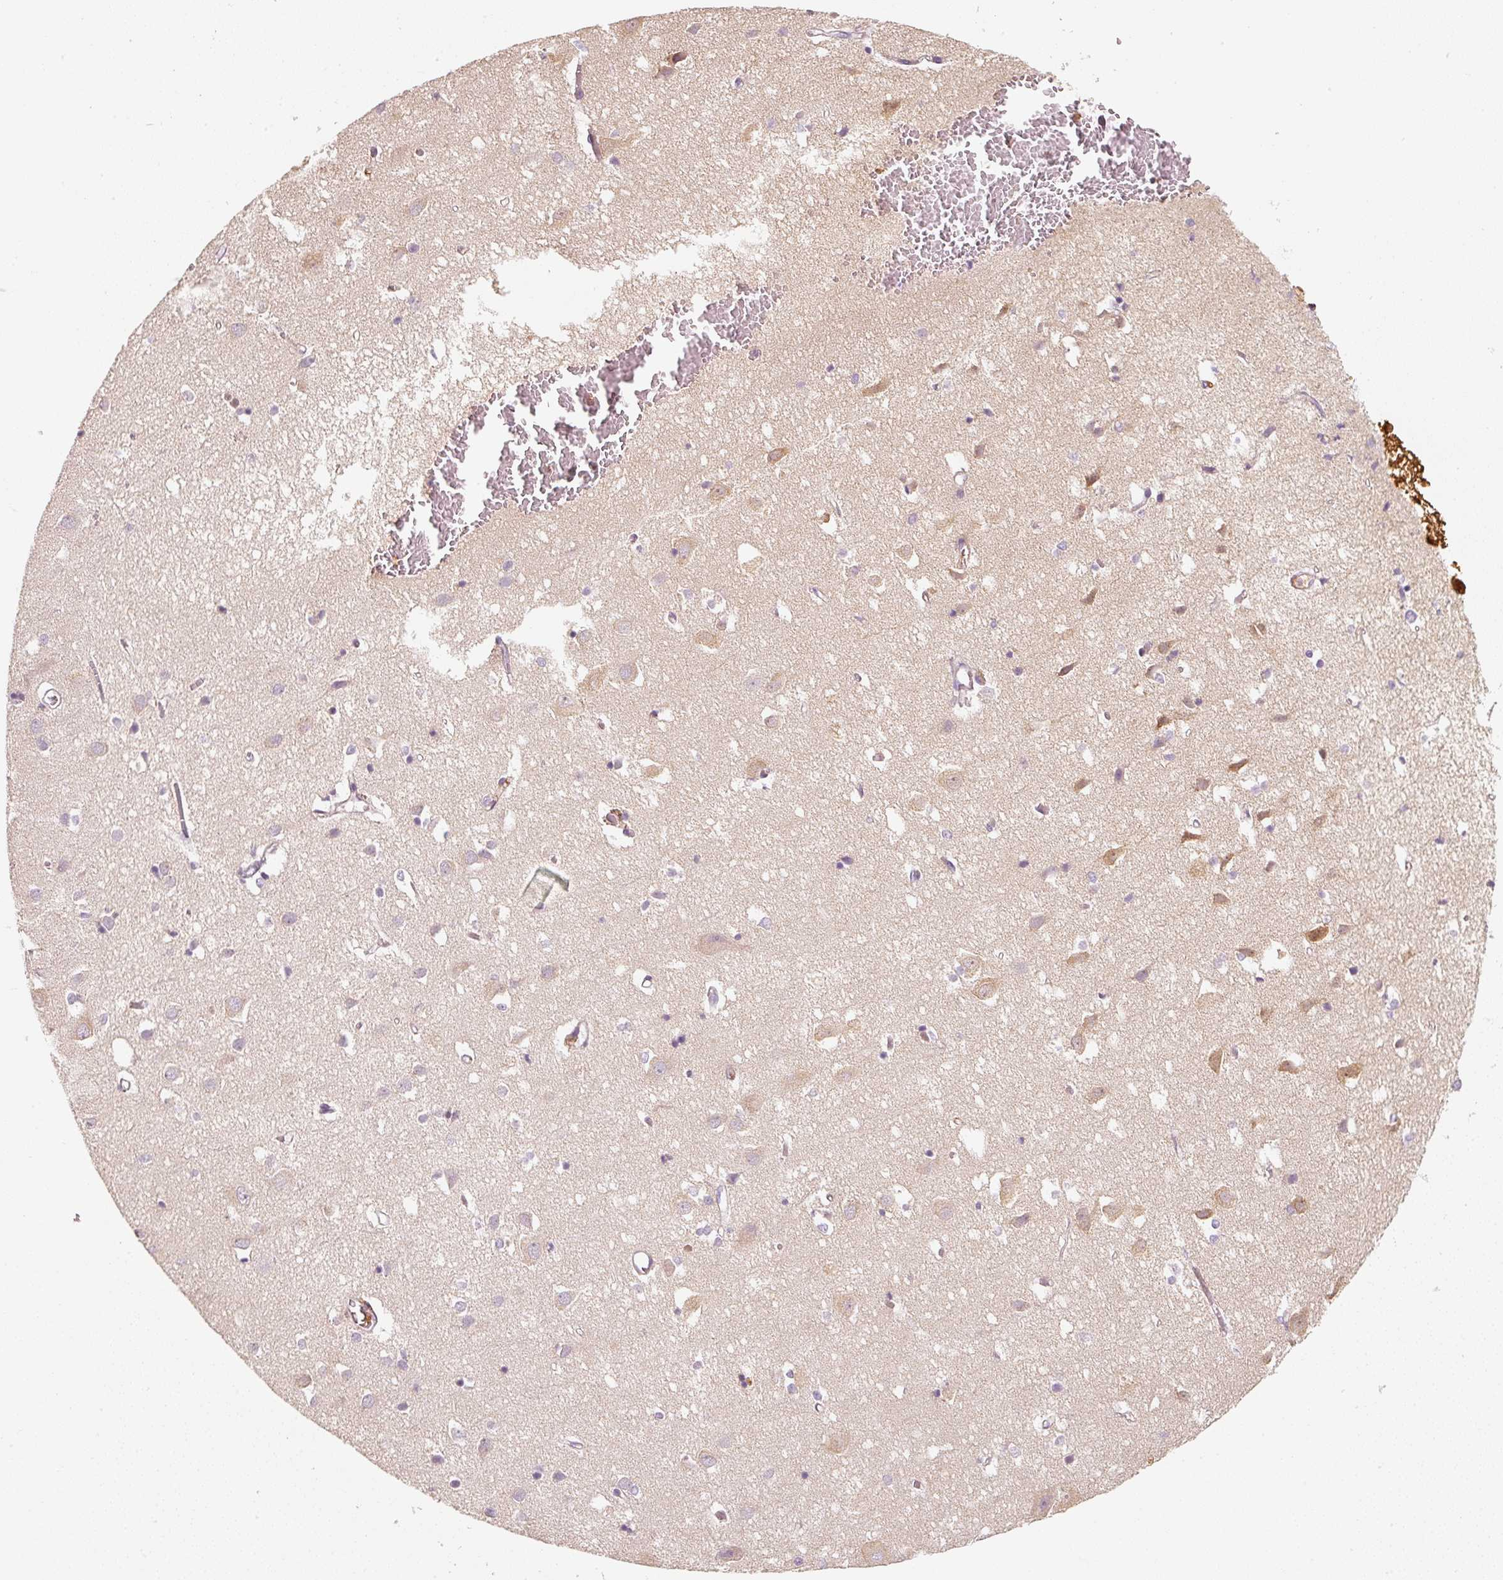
{"staining": {"intensity": "negative", "quantity": "none", "location": "none"}, "tissue": "cerebral cortex", "cell_type": "Endothelial cells", "image_type": "normal", "snomed": [{"axis": "morphology", "description": "Normal tissue, NOS"}, {"axis": "topography", "description": "Cerebral cortex"}], "caption": "DAB immunohistochemical staining of unremarkable human cerebral cortex demonstrates no significant expression in endothelial cells.", "gene": "IQGAP2", "patient": {"sex": "male", "age": 70}}